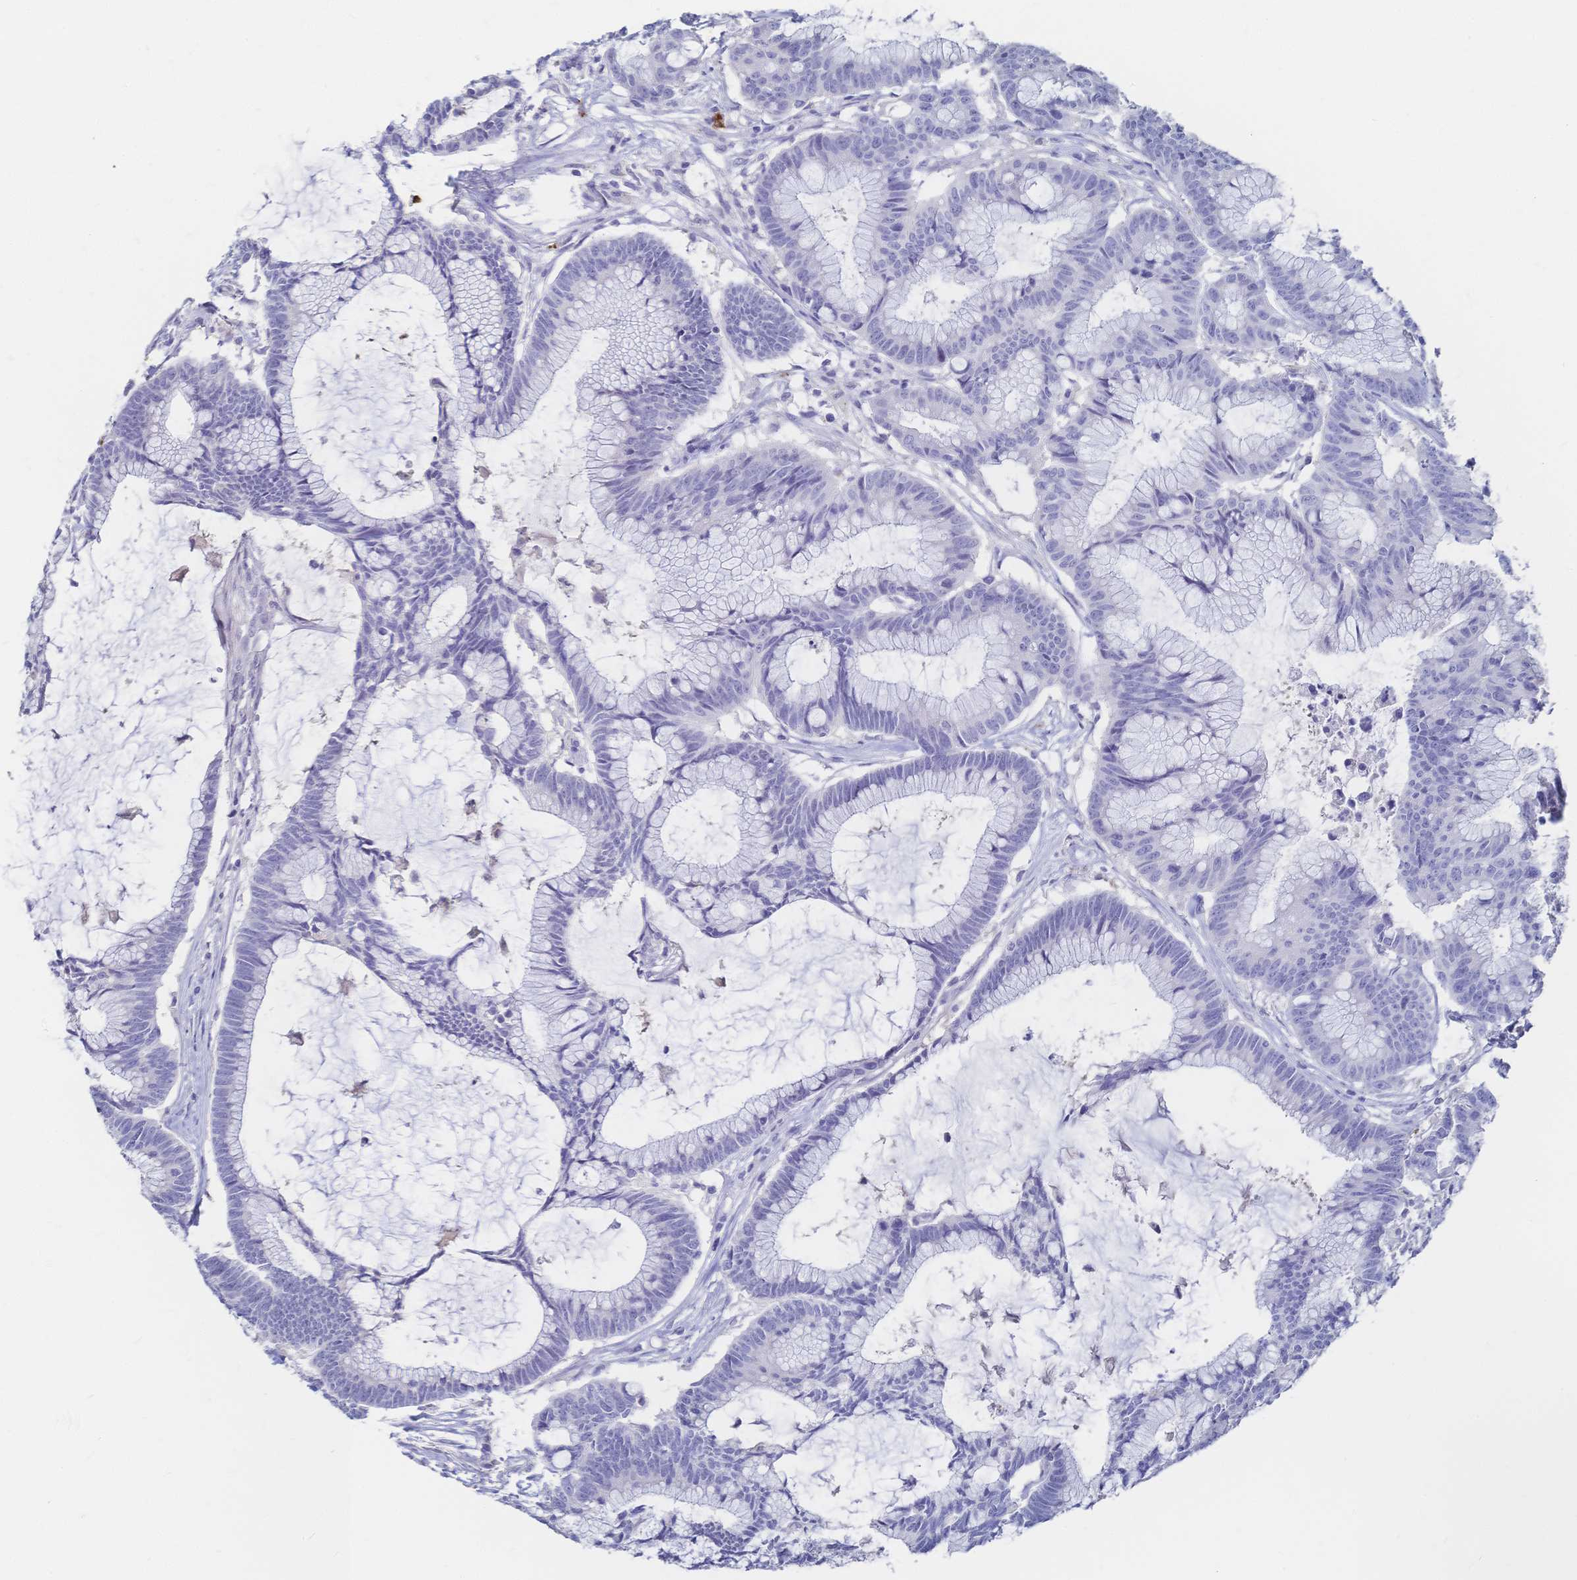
{"staining": {"intensity": "negative", "quantity": "none", "location": "none"}, "tissue": "colorectal cancer", "cell_type": "Tumor cells", "image_type": "cancer", "snomed": [{"axis": "morphology", "description": "Adenocarcinoma, NOS"}, {"axis": "topography", "description": "Colon"}], "caption": "Image shows no protein positivity in tumor cells of adenocarcinoma (colorectal) tissue. (DAB IHC visualized using brightfield microscopy, high magnification).", "gene": "IL2RB", "patient": {"sex": "female", "age": 78}}